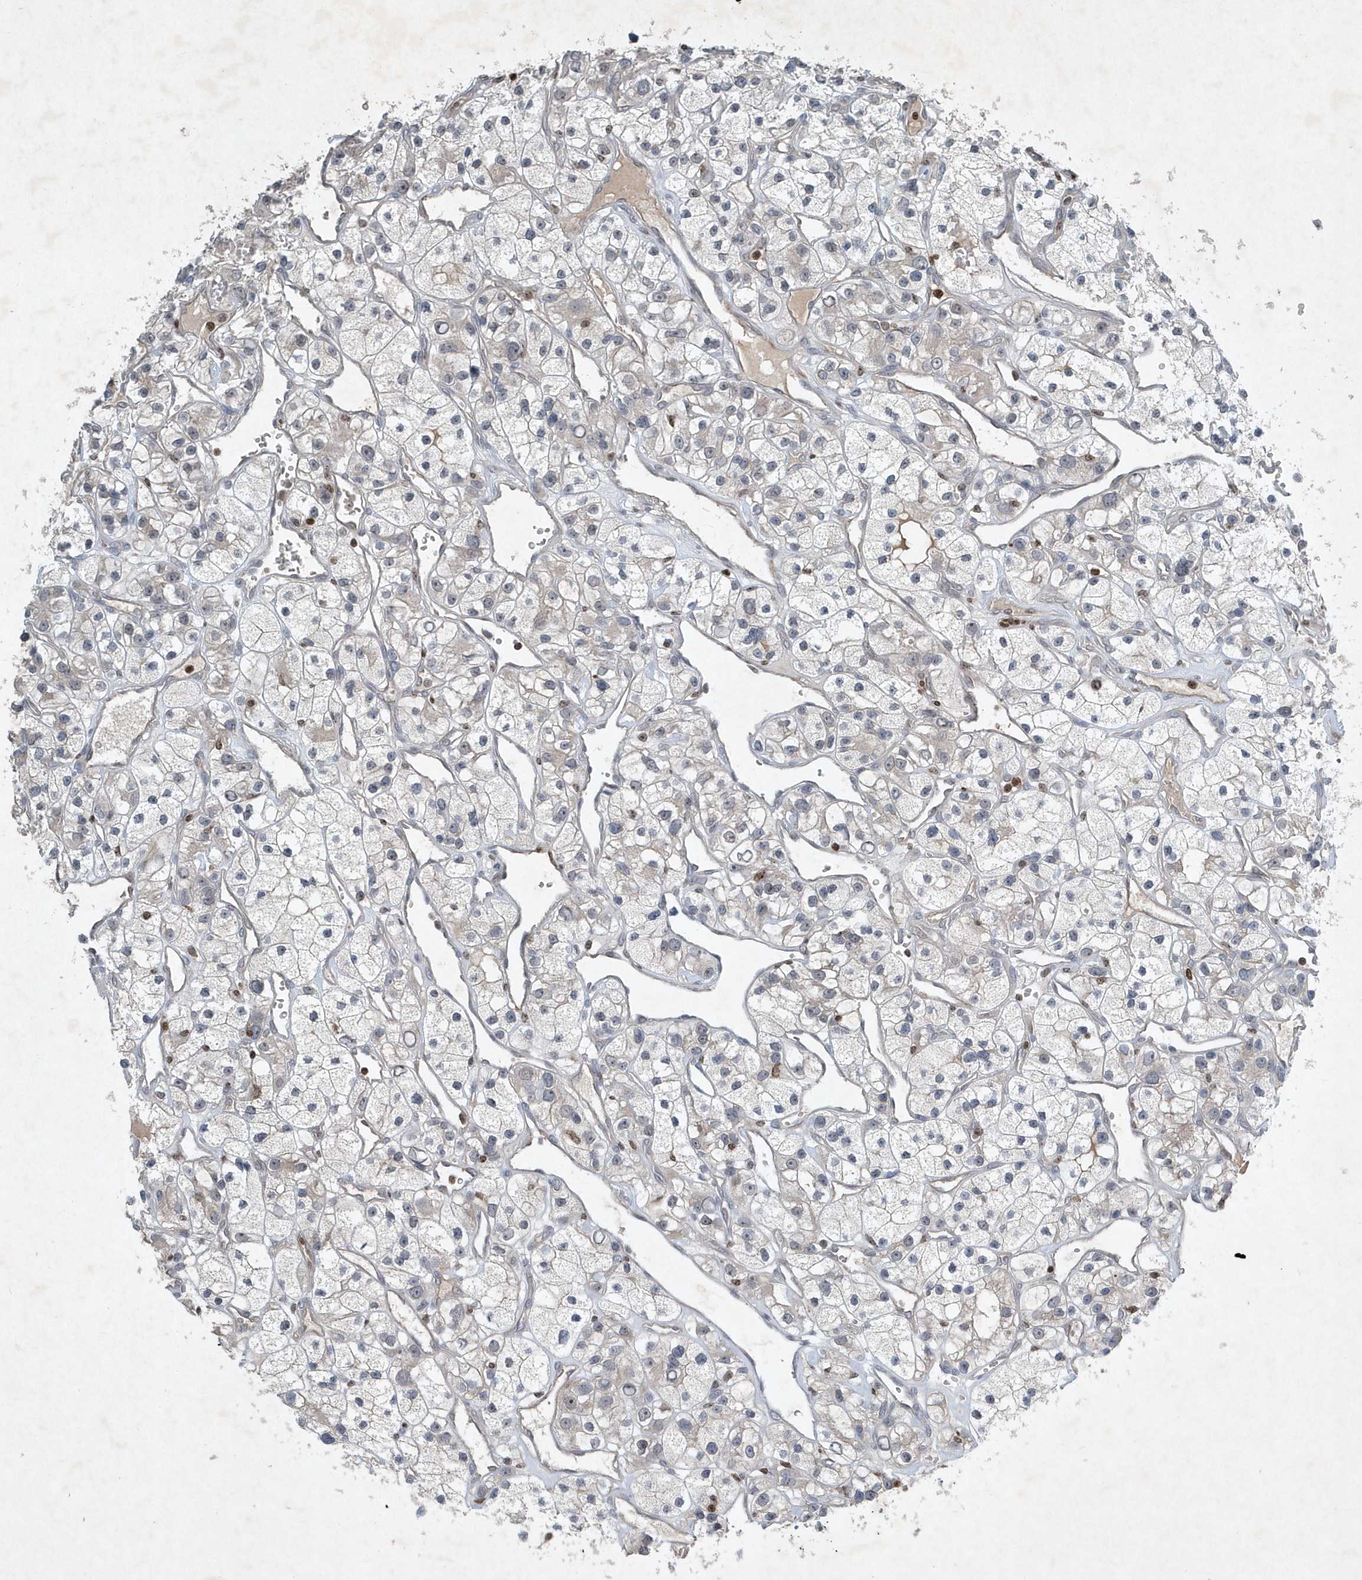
{"staining": {"intensity": "weak", "quantity": "<25%", "location": "cytoplasmic/membranous"}, "tissue": "renal cancer", "cell_type": "Tumor cells", "image_type": "cancer", "snomed": [{"axis": "morphology", "description": "Adenocarcinoma, NOS"}, {"axis": "topography", "description": "Kidney"}], "caption": "Tumor cells show no significant positivity in renal cancer. Nuclei are stained in blue.", "gene": "QTRT2", "patient": {"sex": "female", "age": 57}}